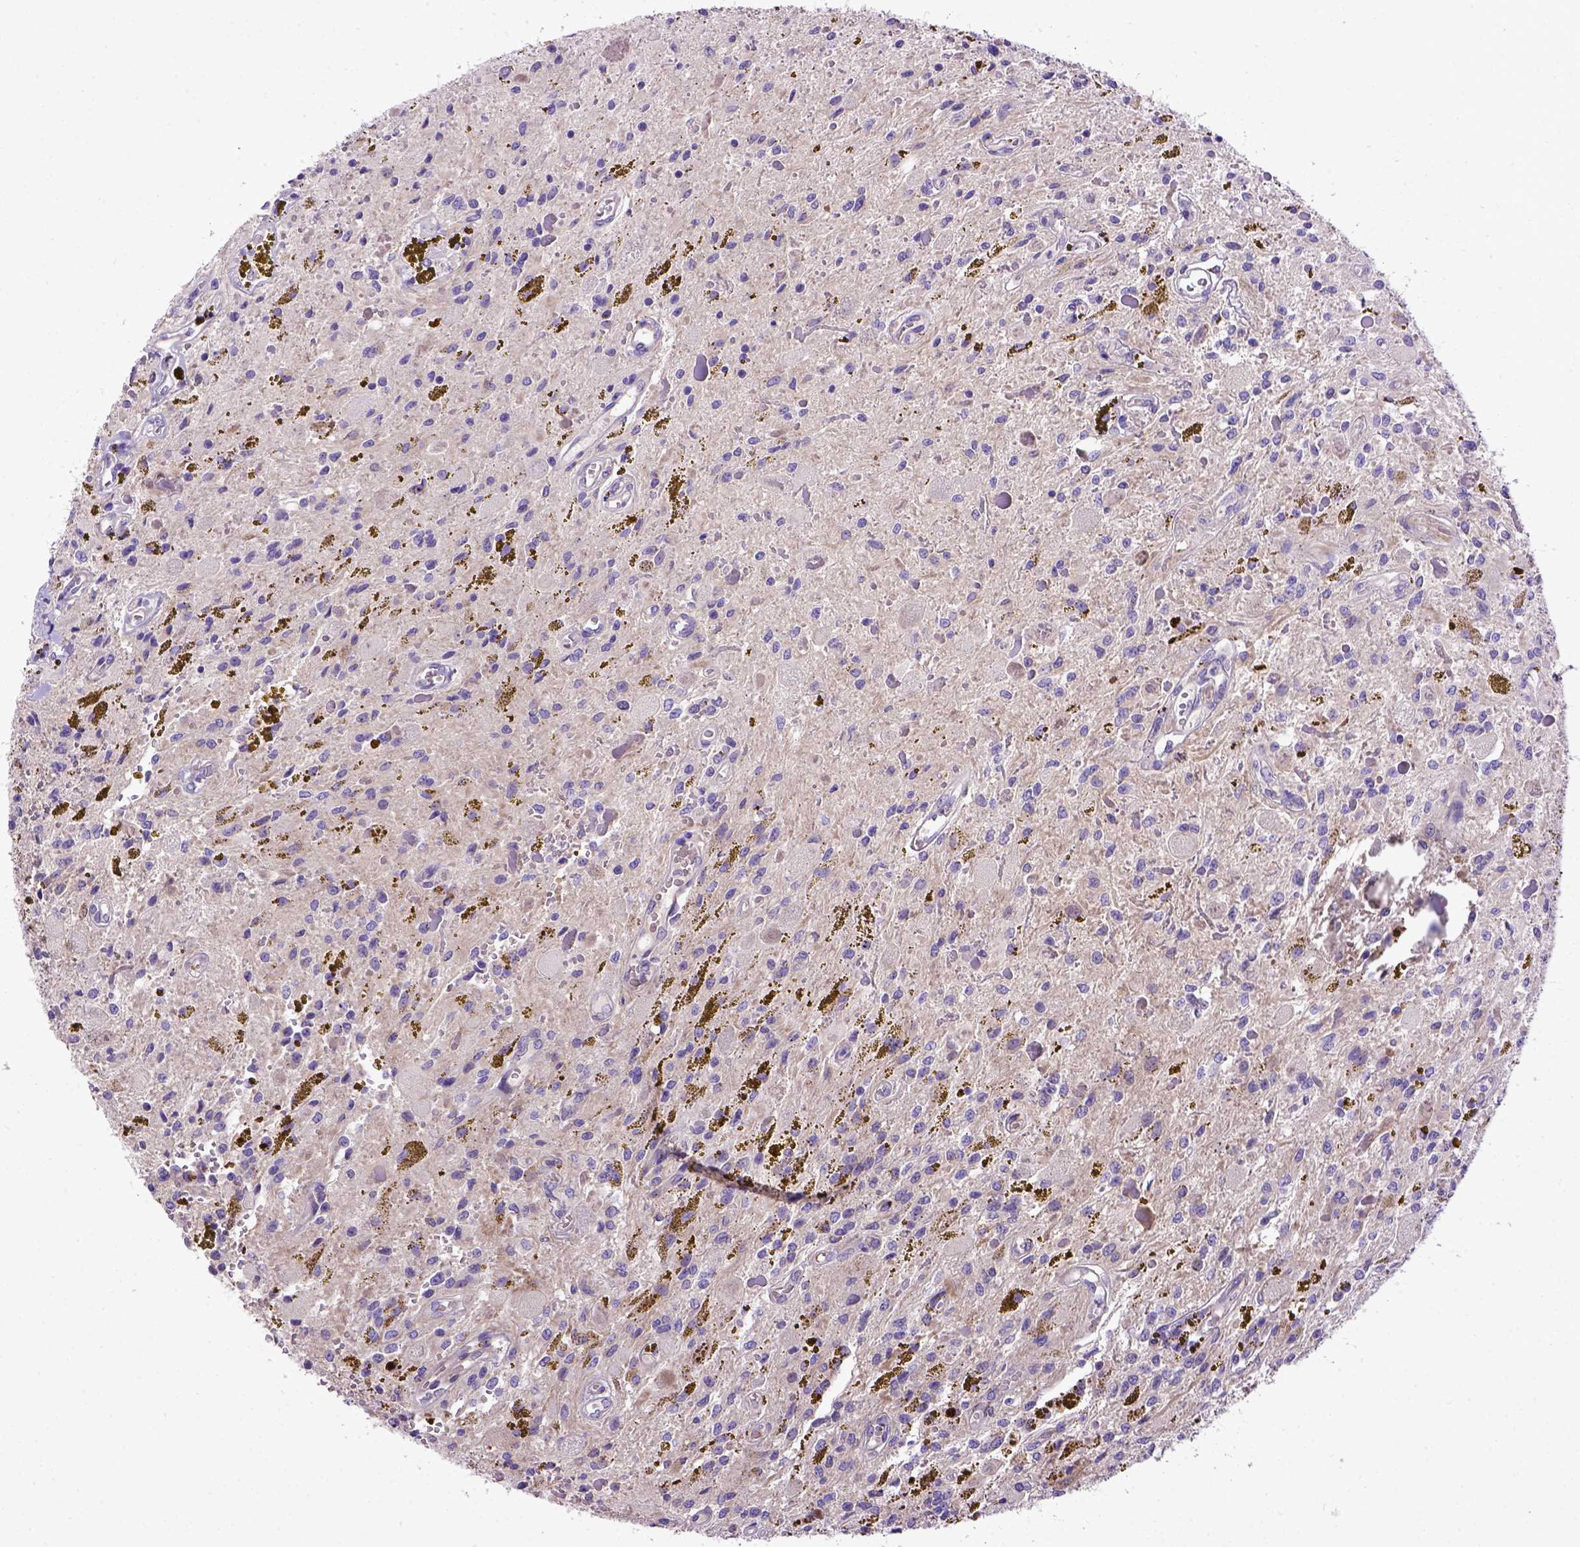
{"staining": {"intensity": "negative", "quantity": "none", "location": "none"}, "tissue": "glioma", "cell_type": "Tumor cells", "image_type": "cancer", "snomed": [{"axis": "morphology", "description": "Glioma, malignant, Low grade"}, {"axis": "topography", "description": "Cerebellum"}], "caption": "DAB immunohistochemical staining of glioma displays no significant staining in tumor cells.", "gene": "ADAM12", "patient": {"sex": "female", "age": 14}}